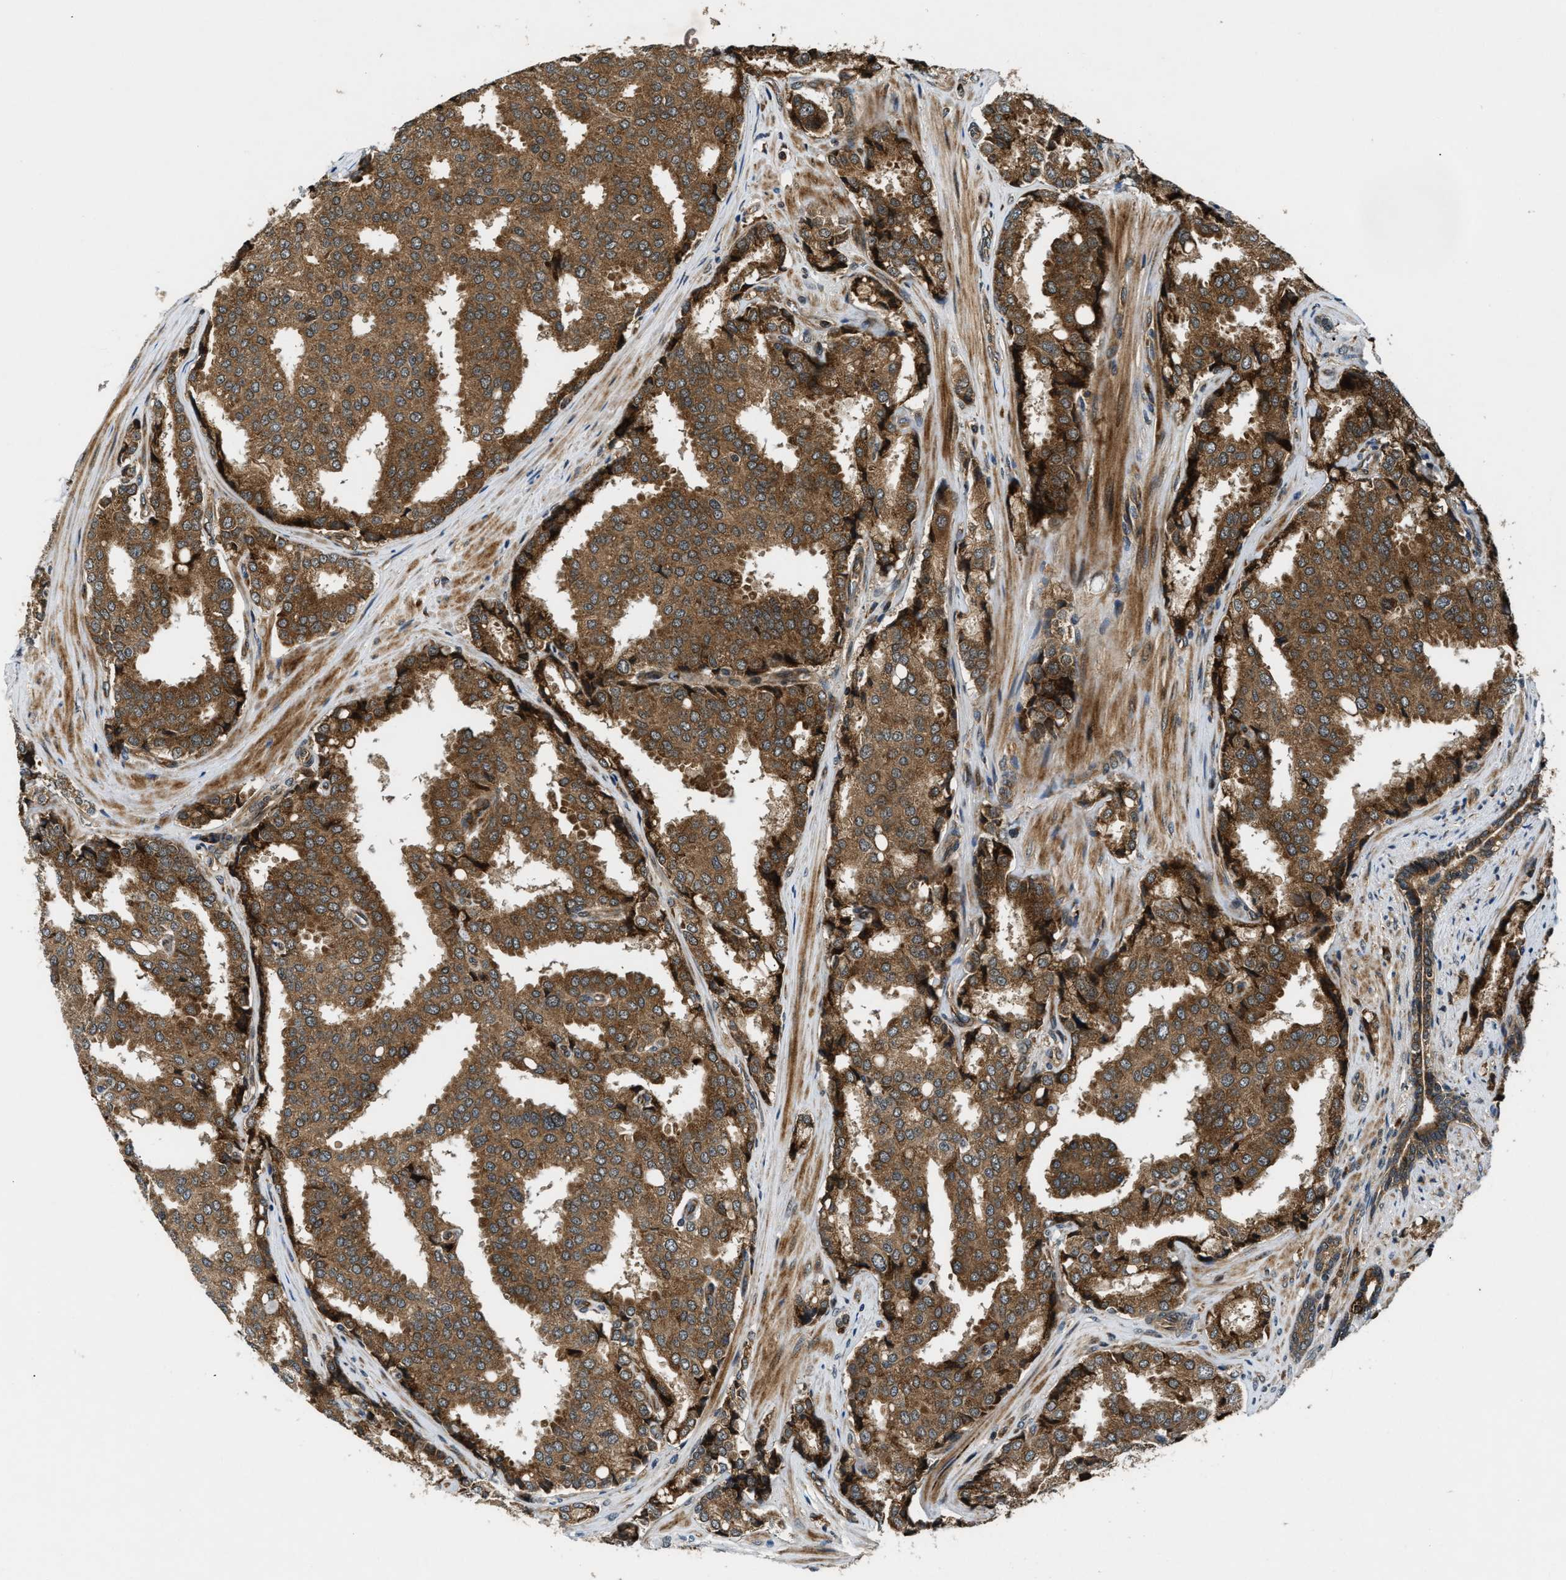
{"staining": {"intensity": "moderate", "quantity": ">75%", "location": "cytoplasmic/membranous"}, "tissue": "prostate cancer", "cell_type": "Tumor cells", "image_type": "cancer", "snomed": [{"axis": "morphology", "description": "Adenocarcinoma, High grade"}, {"axis": "topography", "description": "Prostate"}], "caption": "High-magnification brightfield microscopy of prostate high-grade adenocarcinoma stained with DAB (3,3'-diaminobenzidine) (brown) and counterstained with hematoxylin (blue). tumor cells exhibit moderate cytoplasmic/membranous staining is seen in approximately>75% of cells. The staining was performed using DAB (3,3'-diaminobenzidine) to visualize the protein expression in brown, while the nuclei were stained in blue with hematoxylin (Magnification: 20x).", "gene": "PNPLA8", "patient": {"sex": "male", "age": 50}}